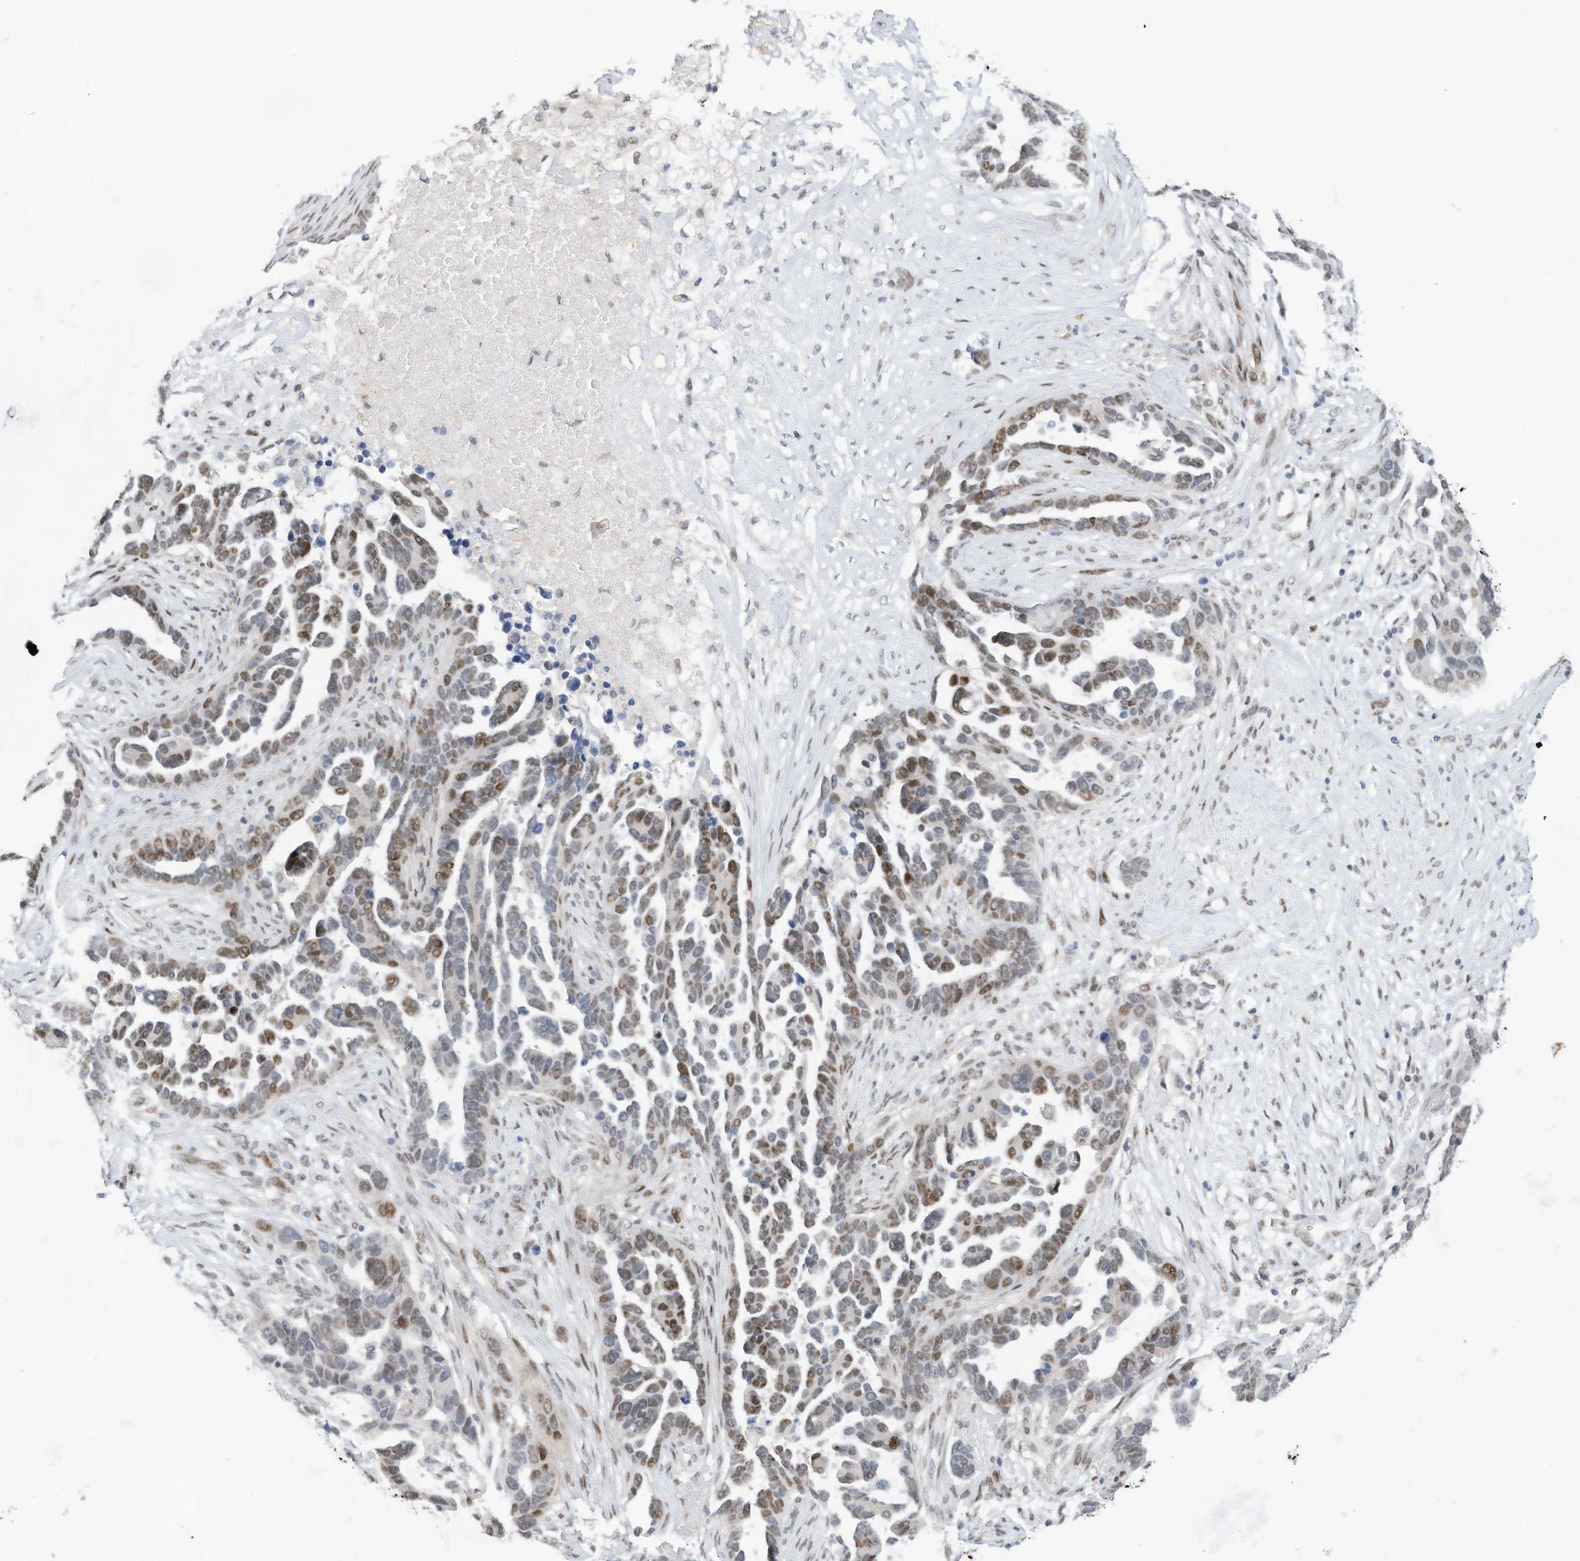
{"staining": {"intensity": "moderate", "quantity": "25%-75%", "location": "nuclear"}, "tissue": "ovarian cancer", "cell_type": "Tumor cells", "image_type": "cancer", "snomed": [{"axis": "morphology", "description": "Cystadenocarcinoma, serous, NOS"}, {"axis": "topography", "description": "Ovary"}], "caption": "Protein expression analysis of serous cystadenocarcinoma (ovarian) displays moderate nuclear positivity in about 25%-75% of tumor cells.", "gene": "RABL3", "patient": {"sex": "female", "age": 54}}